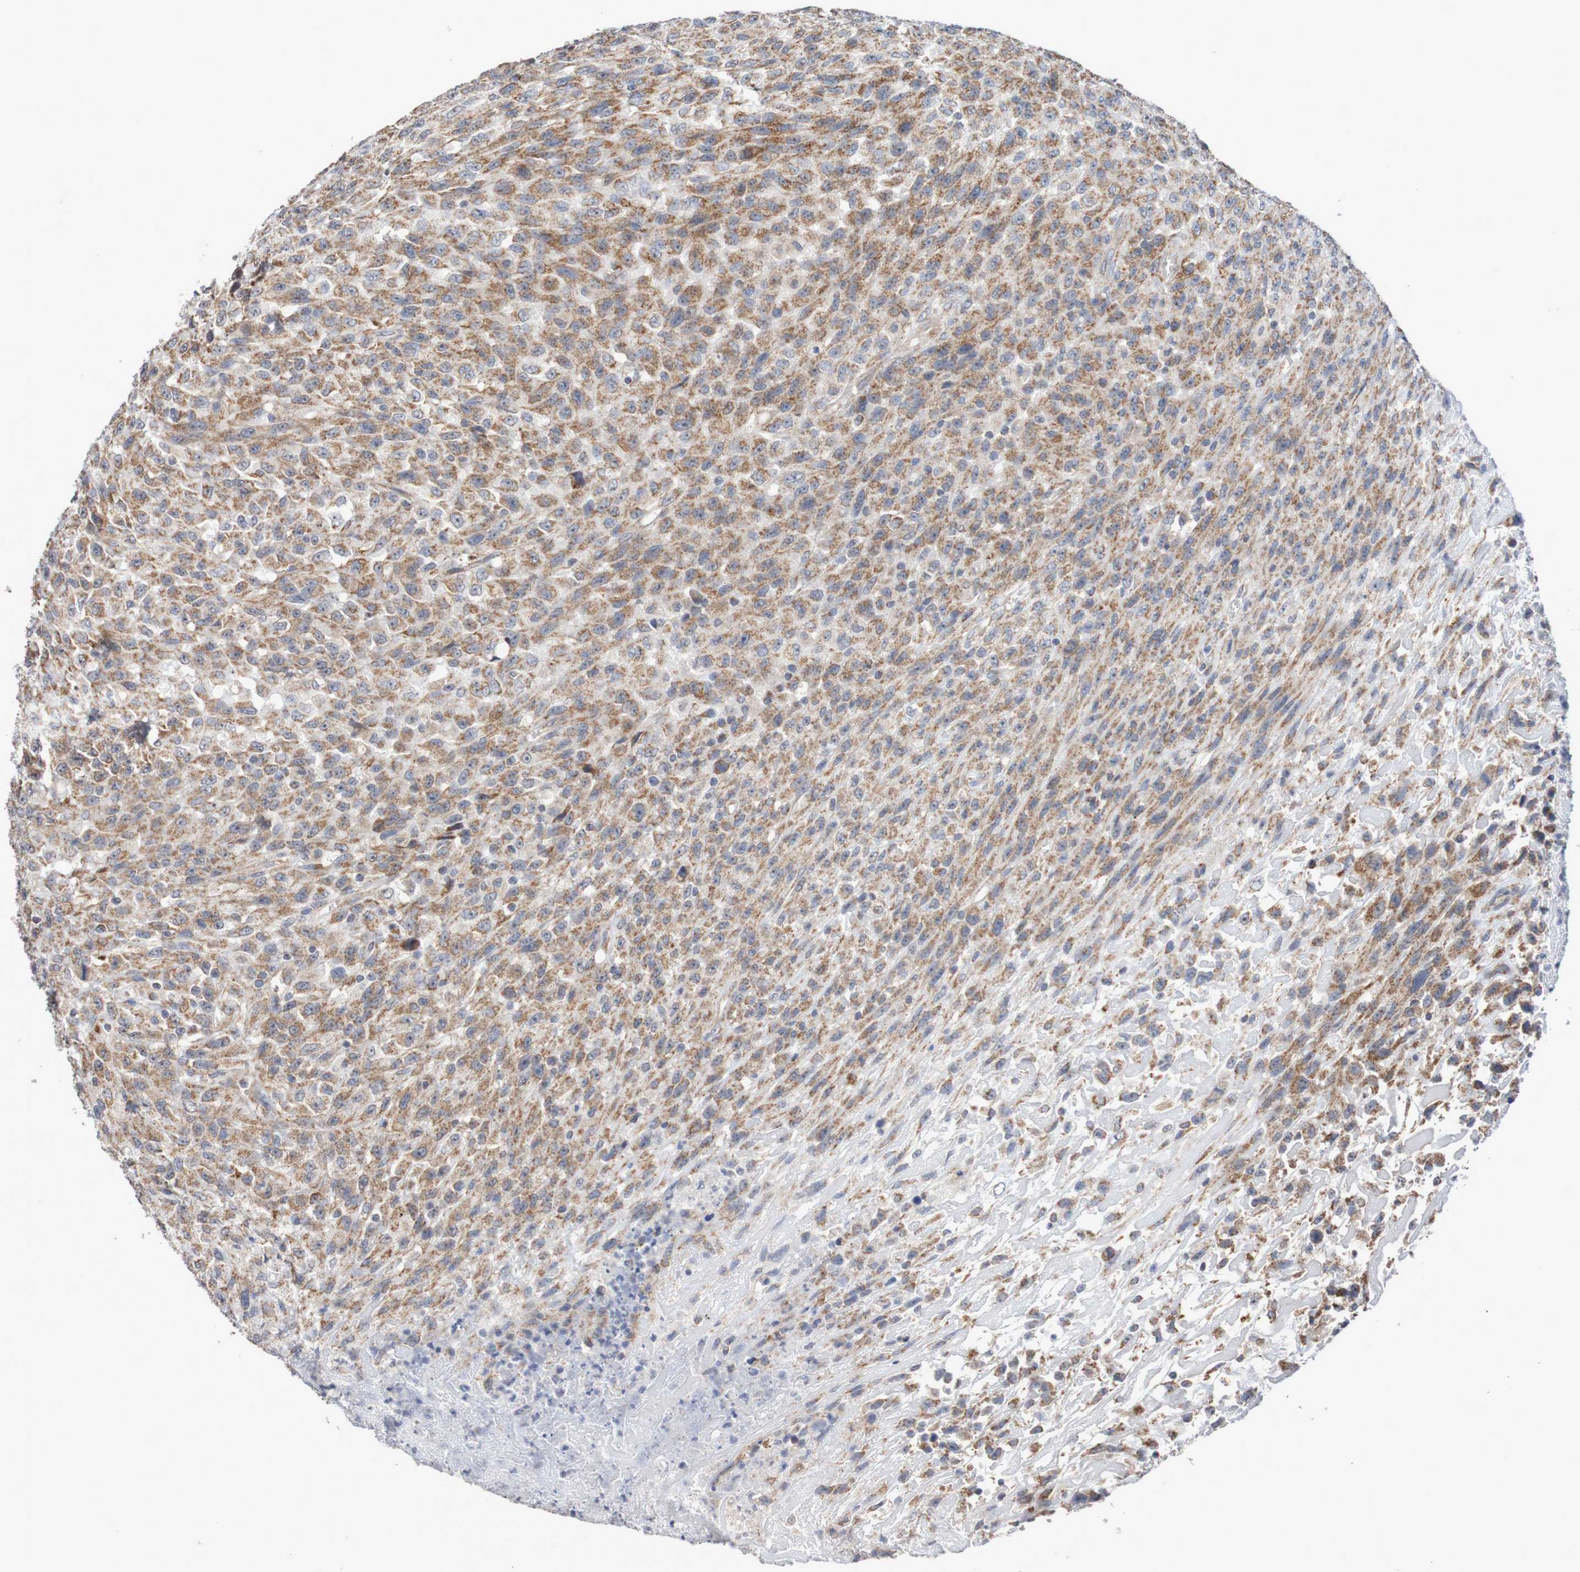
{"staining": {"intensity": "moderate", "quantity": ">75%", "location": "cytoplasmic/membranous"}, "tissue": "urothelial cancer", "cell_type": "Tumor cells", "image_type": "cancer", "snomed": [{"axis": "morphology", "description": "Urothelial carcinoma, High grade"}, {"axis": "topography", "description": "Urinary bladder"}], "caption": "A brown stain labels moderate cytoplasmic/membranous staining of a protein in high-grade urothelial carcinoma tumor cells.", "gene": "DVL1", "patient": {"sex": "male", "age": 66}}